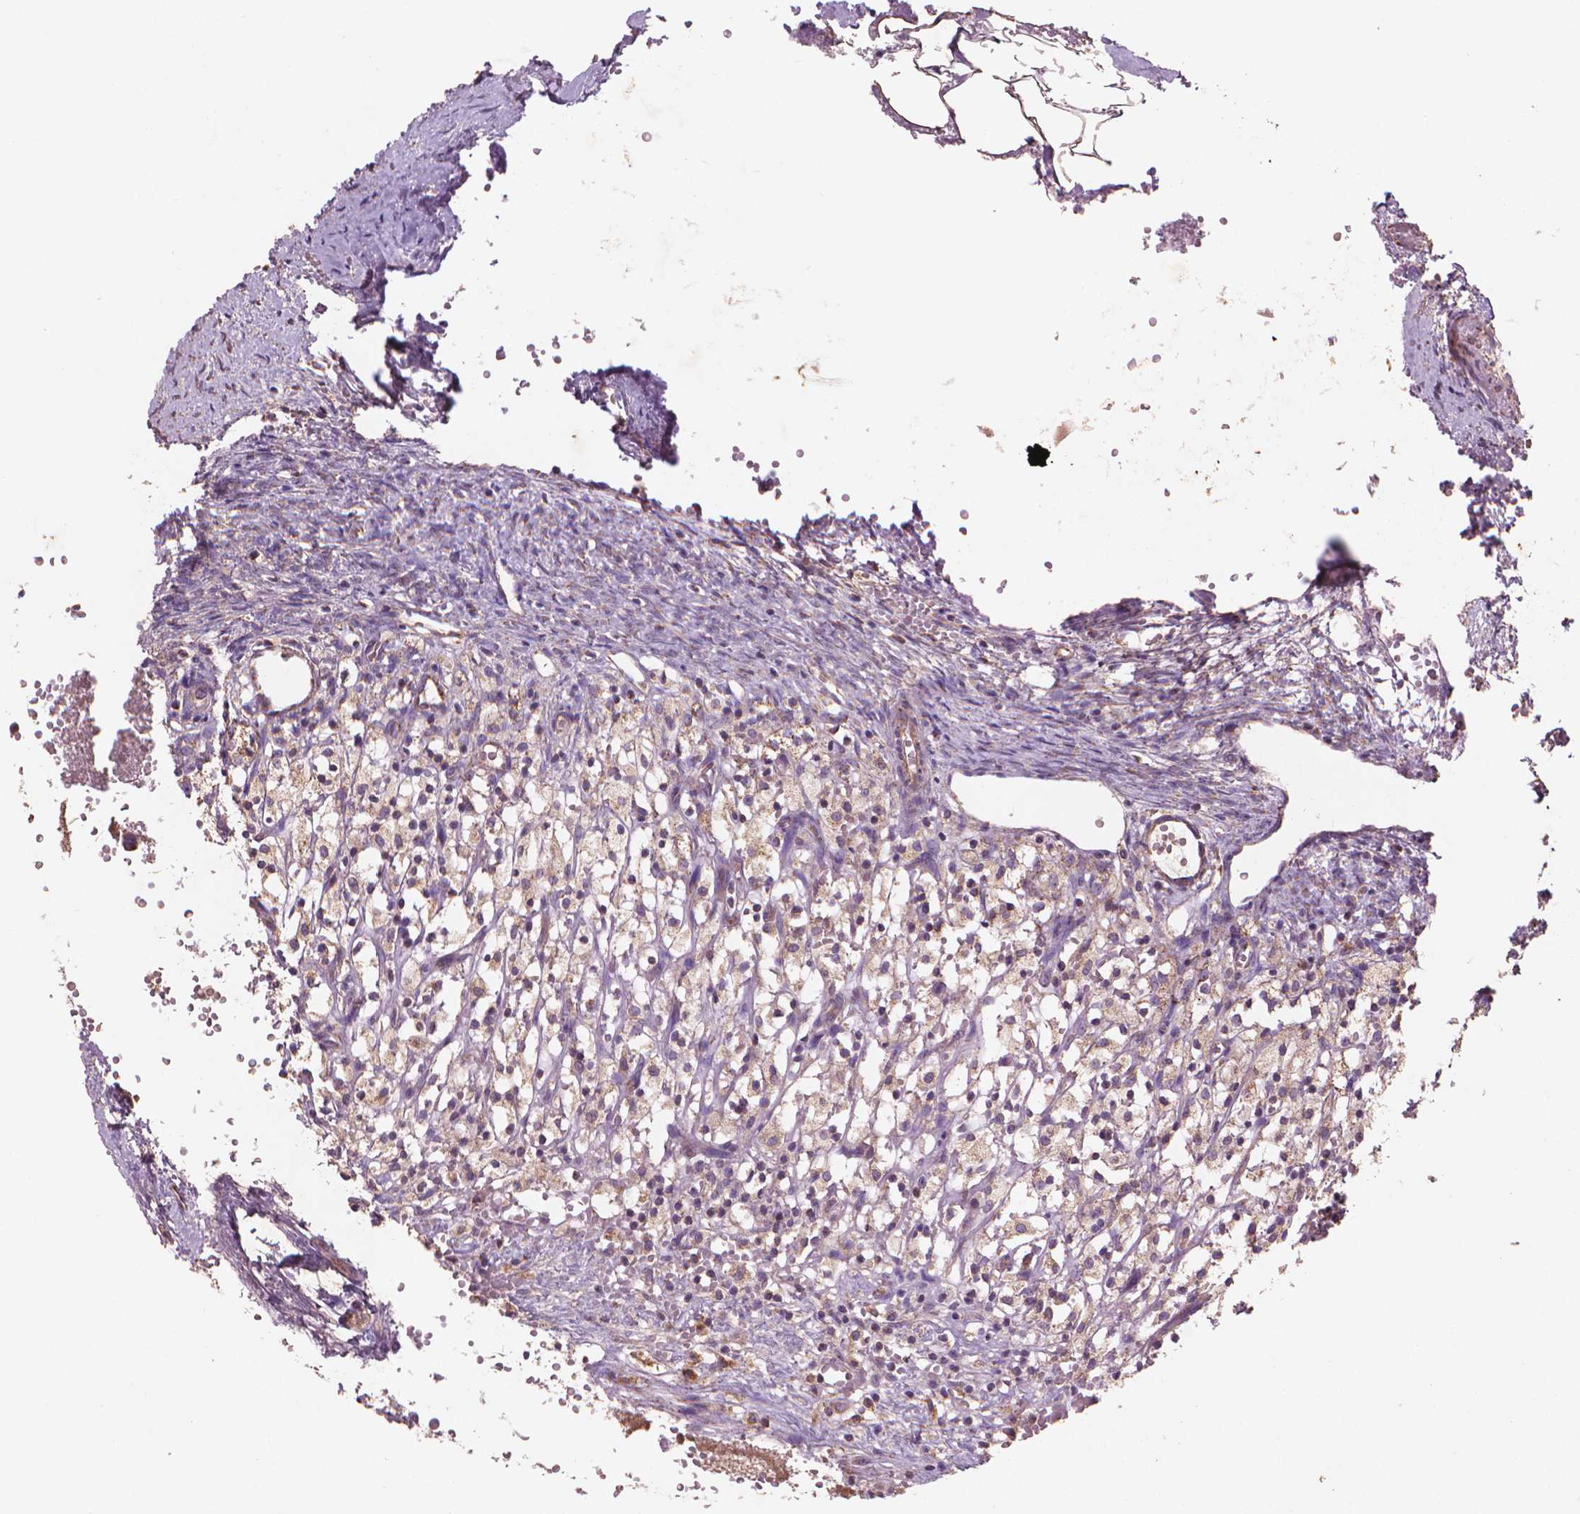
{"staining": {"intensity": "weak", "quantity": "25%-75%", "location": "cytoplasmic/membranous"}, "tissue": "ovary", "cell_type": "Ovarian stroma cells", "image_type": "normal", "snomed": [{"axis": "morphology", "description": "Normal tissue, NOS"}, {"axis": "topography", "description": "Ovary"}], "caption": "A high-resolution histopathology image shows IHC staining of benign ovary, which shows weak cytoplasmic/membranous positivity in about 25%-75% of ovarian stroma cells.", "gene": "NLRX1", "patient": {"sex": "female", "age": 46}}